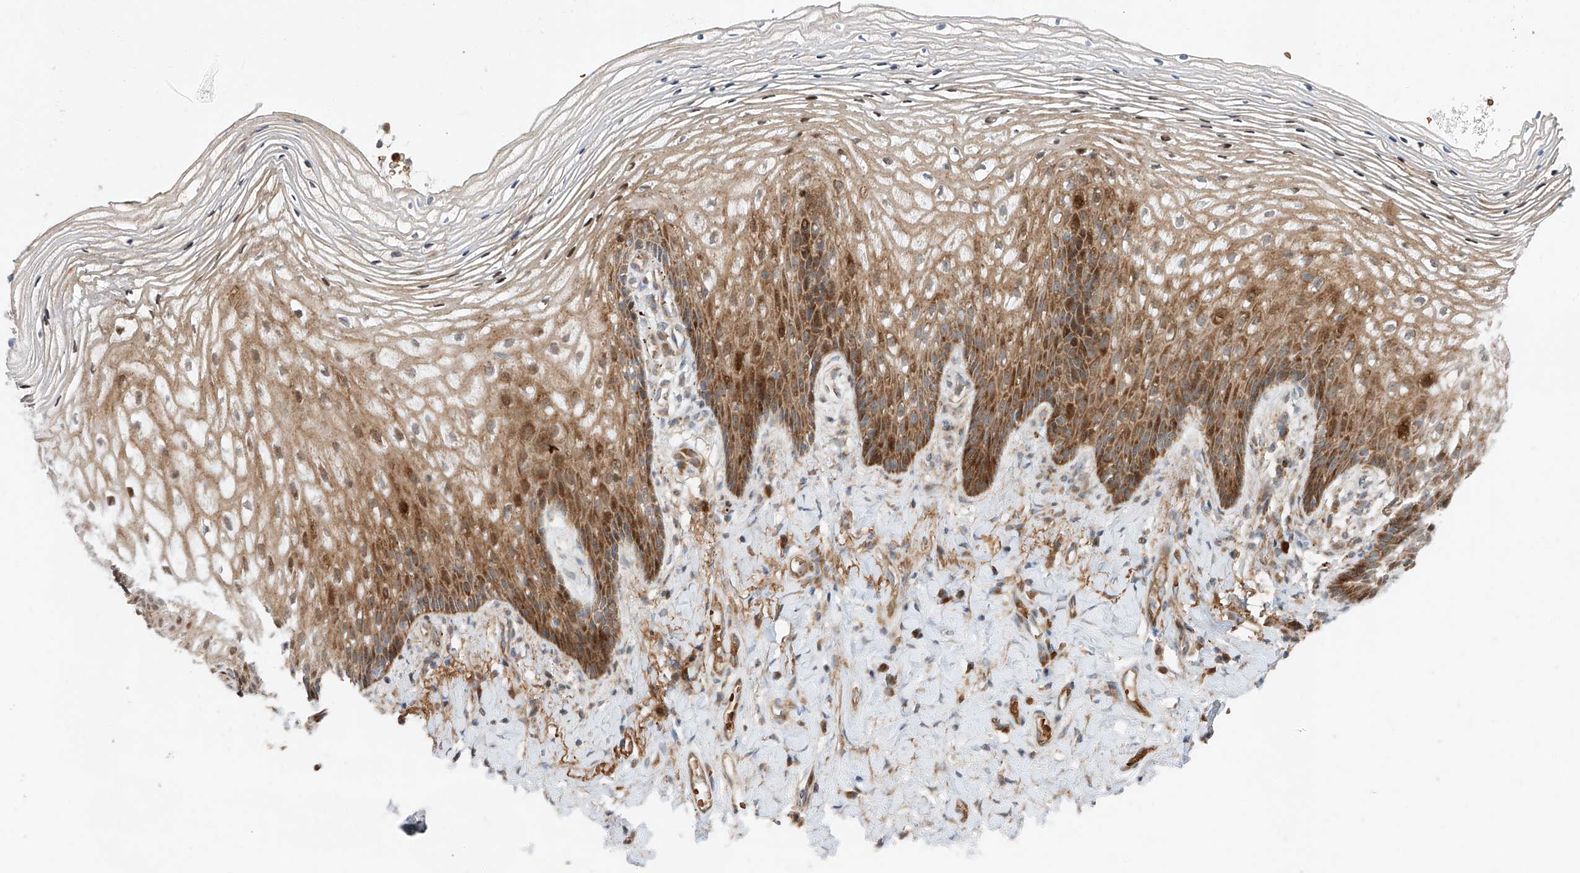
{"staining": {"intensity": "moderate", "quantity": ">75%", "location": "cytoplasmic/membranous,nuclear"}, "tissue": "vagina", "cell_type": "Squamous epithelial cells", "image_type": "normal", "snomed": [{"axis": "morphology", "description": "Normal tissue, NOS"}, {"axis": "topography", "description": "Vagina"}], "caption": "Squamous epithelial cells show moderate cytoplasmic/membranous,nuclear expression in about >75% of cells in benign vagina.", "gene": "USF3", "patient": {"sex": "female", "age": 60}}